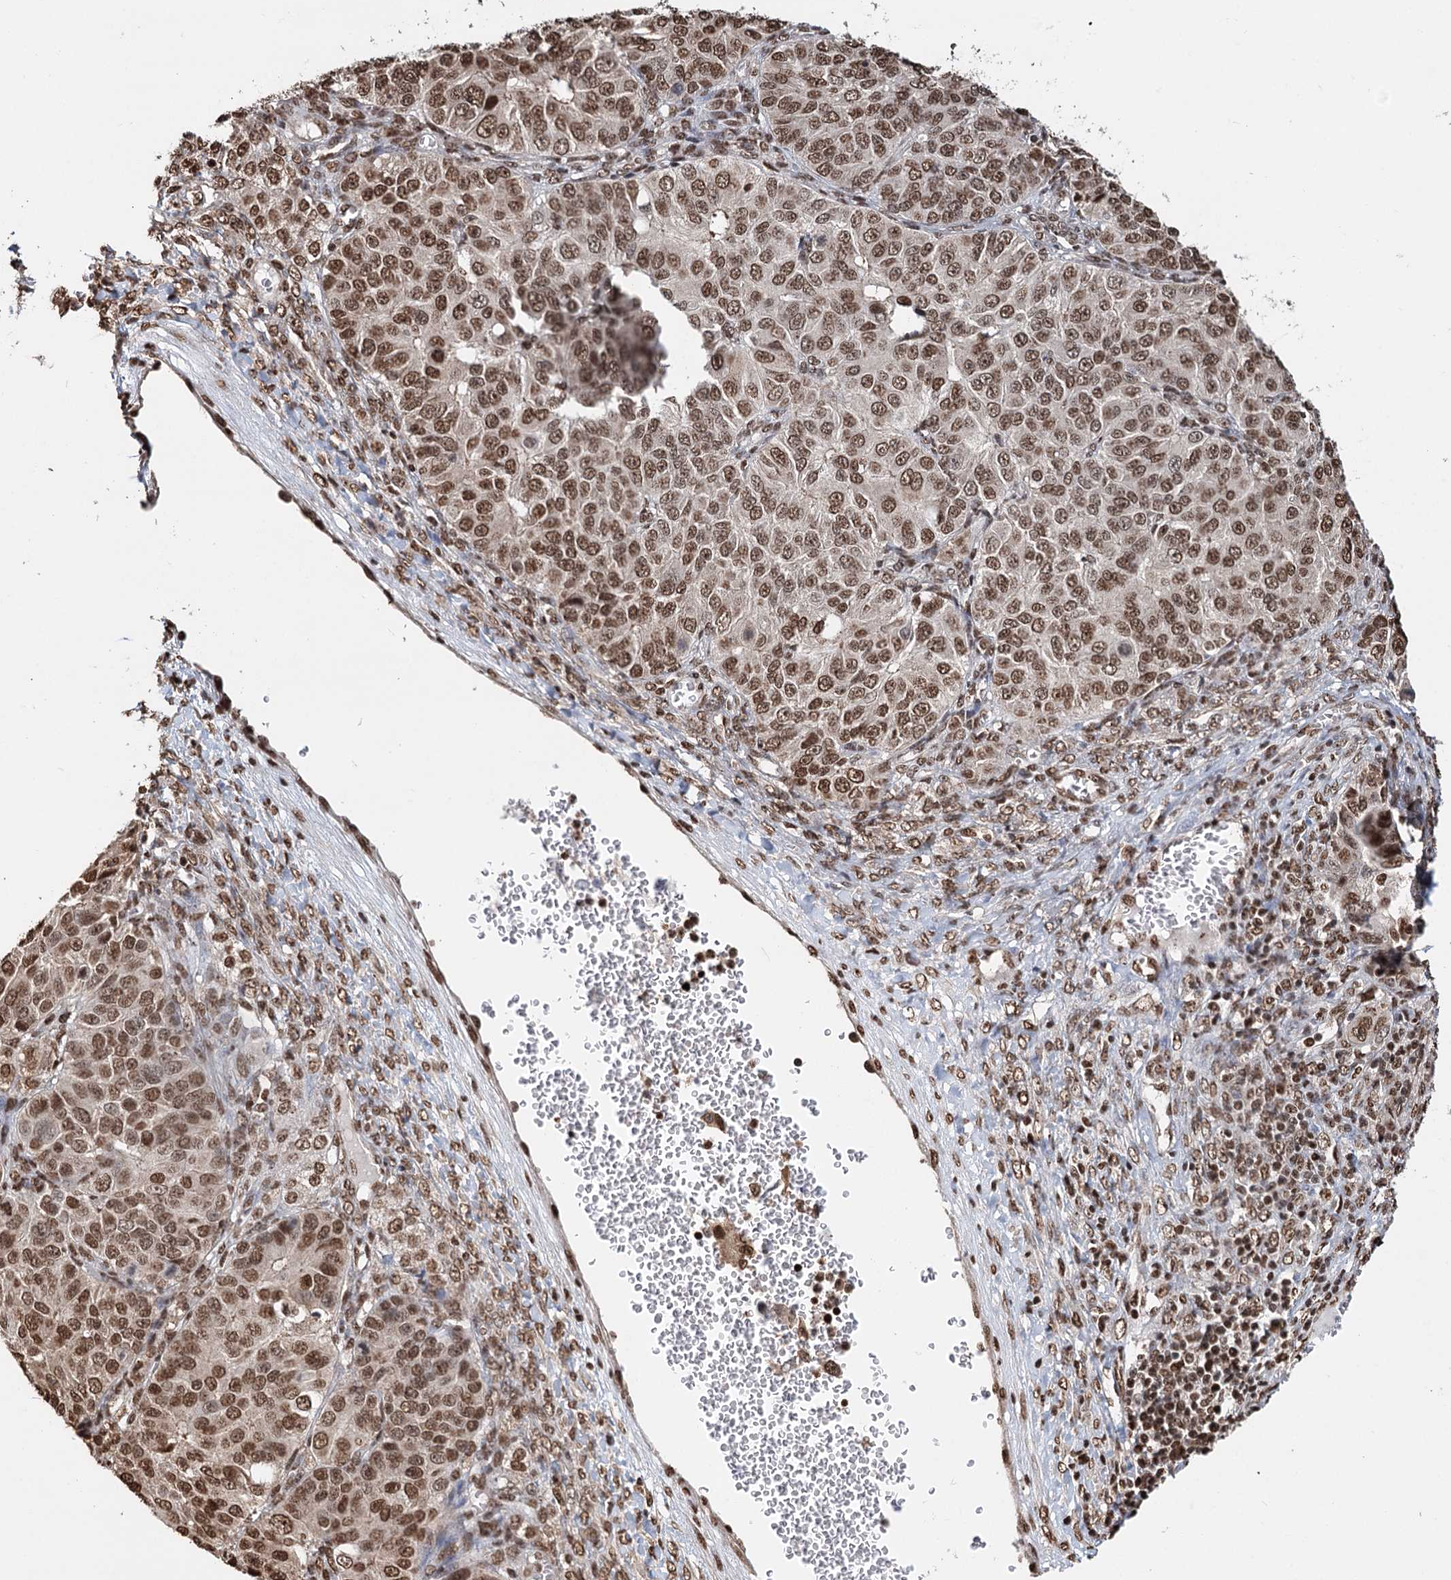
{"staining": {"intensity": "moderate", "quantity": ">75%", "location": "nuclear"}, "tissue": "ovarian cancer", "cell_type": "Tumor cells", "image_type": "cancer", "snomed": [{"axis": "morphology", "description": "Carcinoma, endometroid"}, {"axis": "topography", "description": "Ovary"}], "caption": "Ovarian endometroid carcinoma stained for a protein (brown) displays moderate nuclear positive positivity in about >75% of tumor cells.", "gene": "RPS27A", "patient": {"sex": "female", "age": 51}}